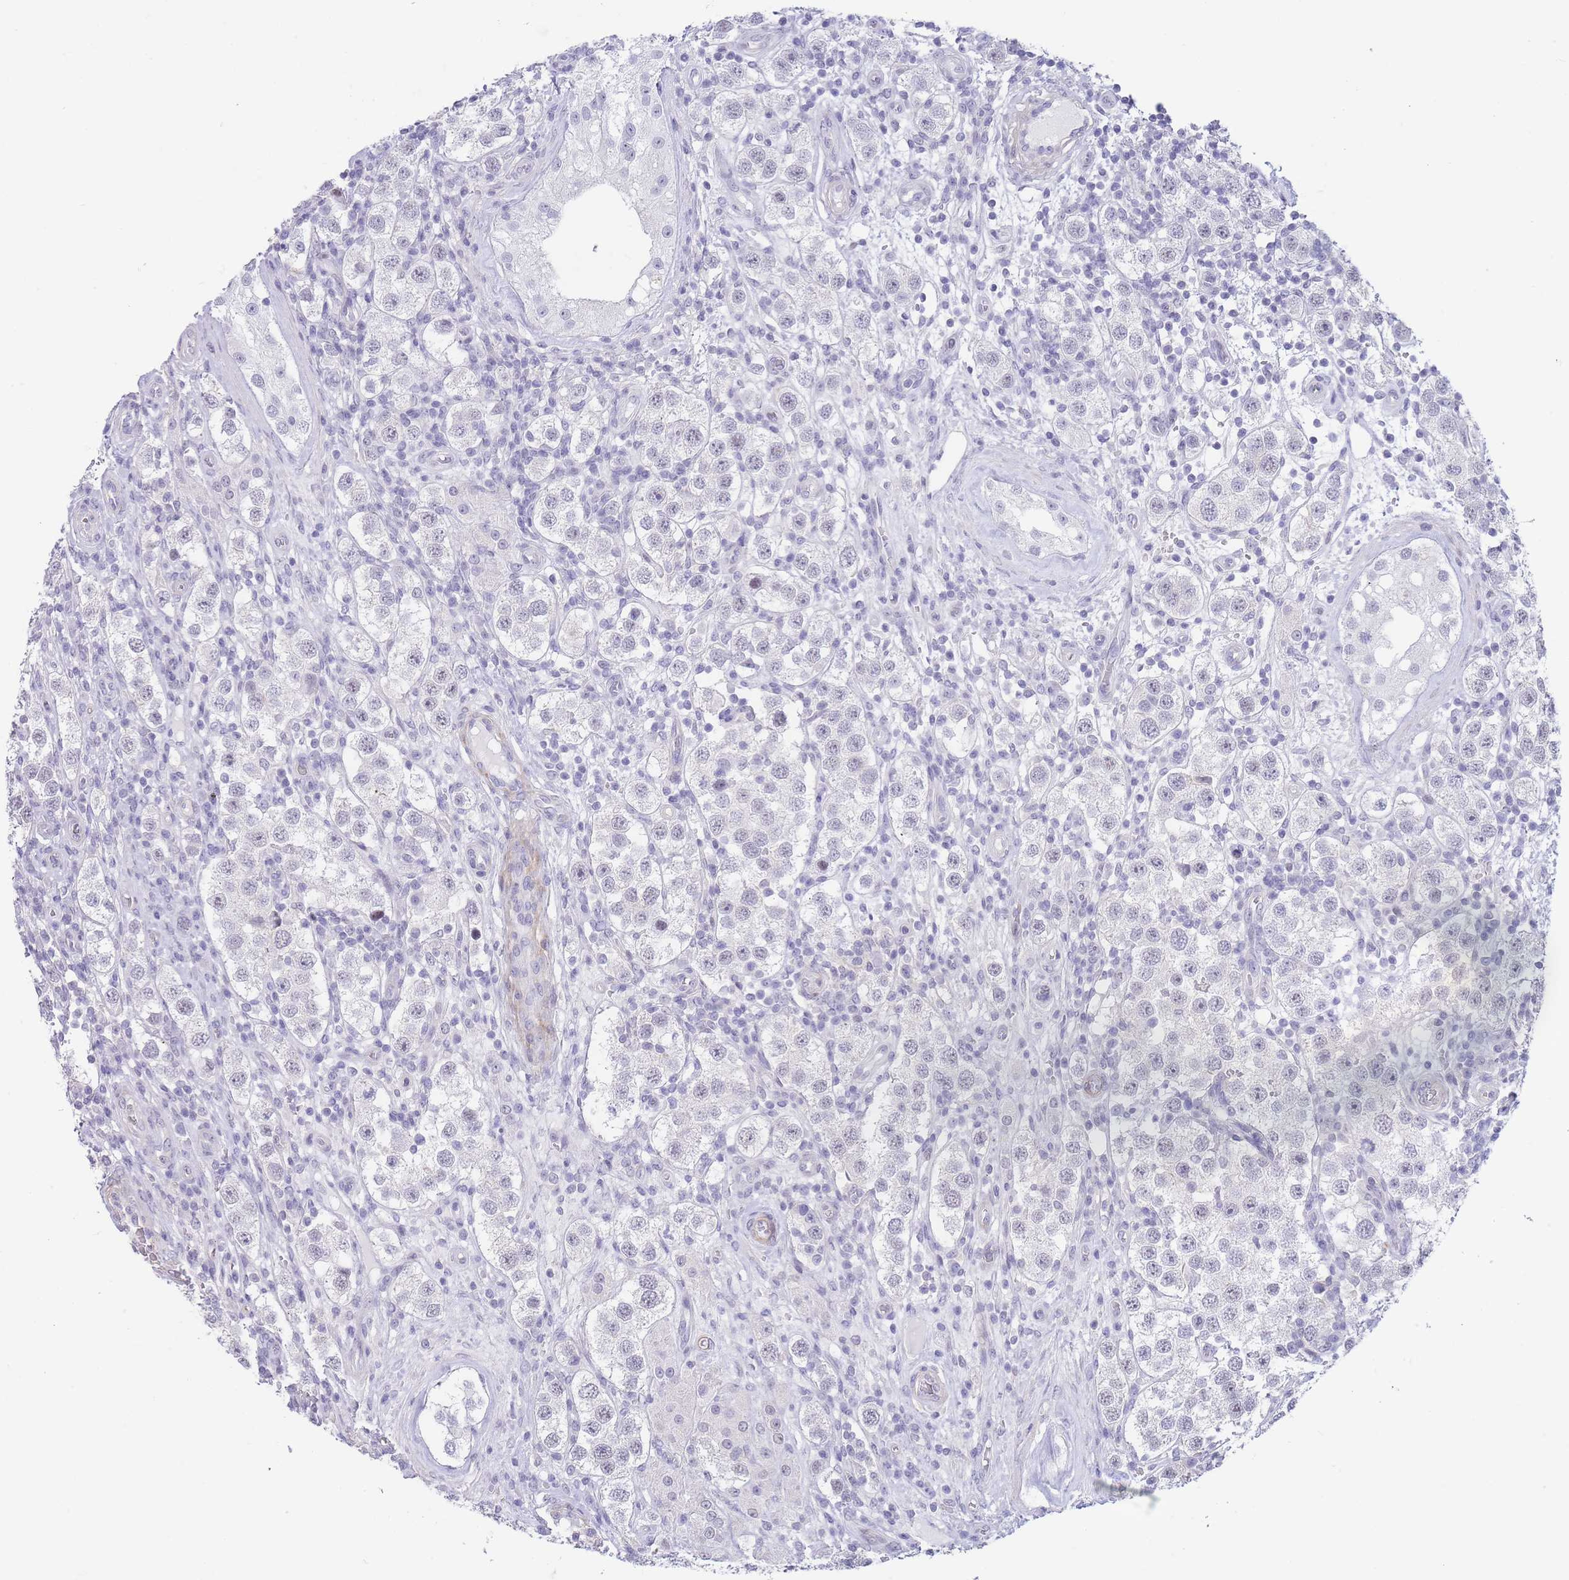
{"staining": {"intensity": "negative", "quantity": "none", "location": "none"}, "tissue": "testis cancer", "cell_type": "Tumor cells", "image_type": "cancer", "snomed": [{"axis": "morphology", "description": "Seminoma, NOS"}, {"axis": "topography", "description": "Testis"}], "caption": "This is a photomicrograph of immunohistochemistry (IHC) staining of testis seminoma, which shows no expression in tumor cells.", "gene": "ASAP3", "patient": {"sex": "male", "age": 37}}